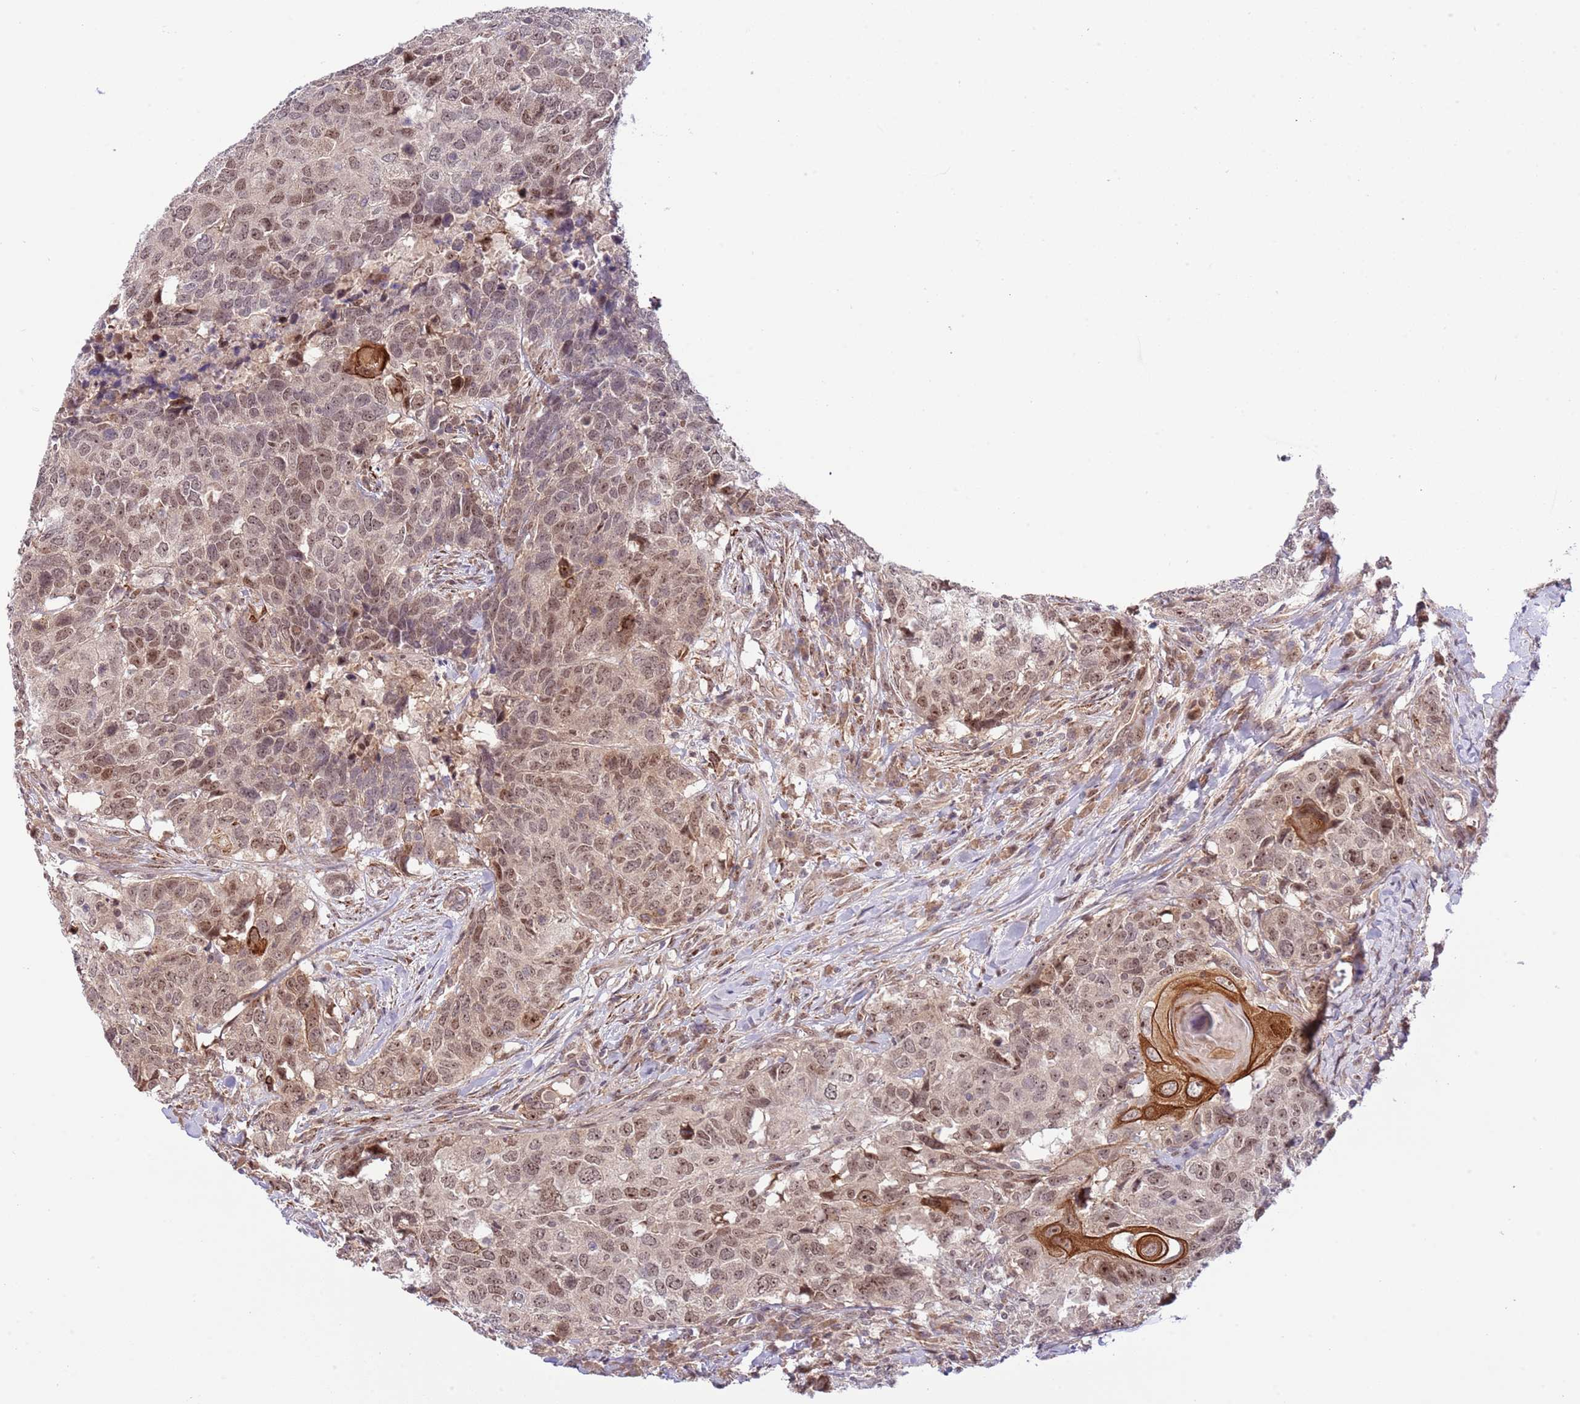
{"staining": {"intensity": "moderate", "quantity": ">75%", "location": "cytoplasmic/membranous,nuclear"}, "tissue": "head and neck cancer", "cell_type": "Tumor cells", "image_type": "cancer", "snomed": [{"axis": "morphology", "description": "Normal tissue, NOS"}, {"axis": "morphology", "description": "Squamous cell carcinoma, NOS"}, {"axis": "topography", "description": "Skeletal muscle"}, {"axis": "topography", "description": "Vascular tissue"}, {"axis": "topography", "description": "Peripheral nerve tissue"}, {"axis": "topography", "description": "Head-Neck"}], "caption": "About >75% of tumor cells in human squamous cell carcinoma (head and neck) display moderate cytoplasmic/membranous and nuclear protein positivity as visualized by brown immunohistochemical staining.", "gene": "CHD1", "patient": {"sex": "male", "age": 66}}